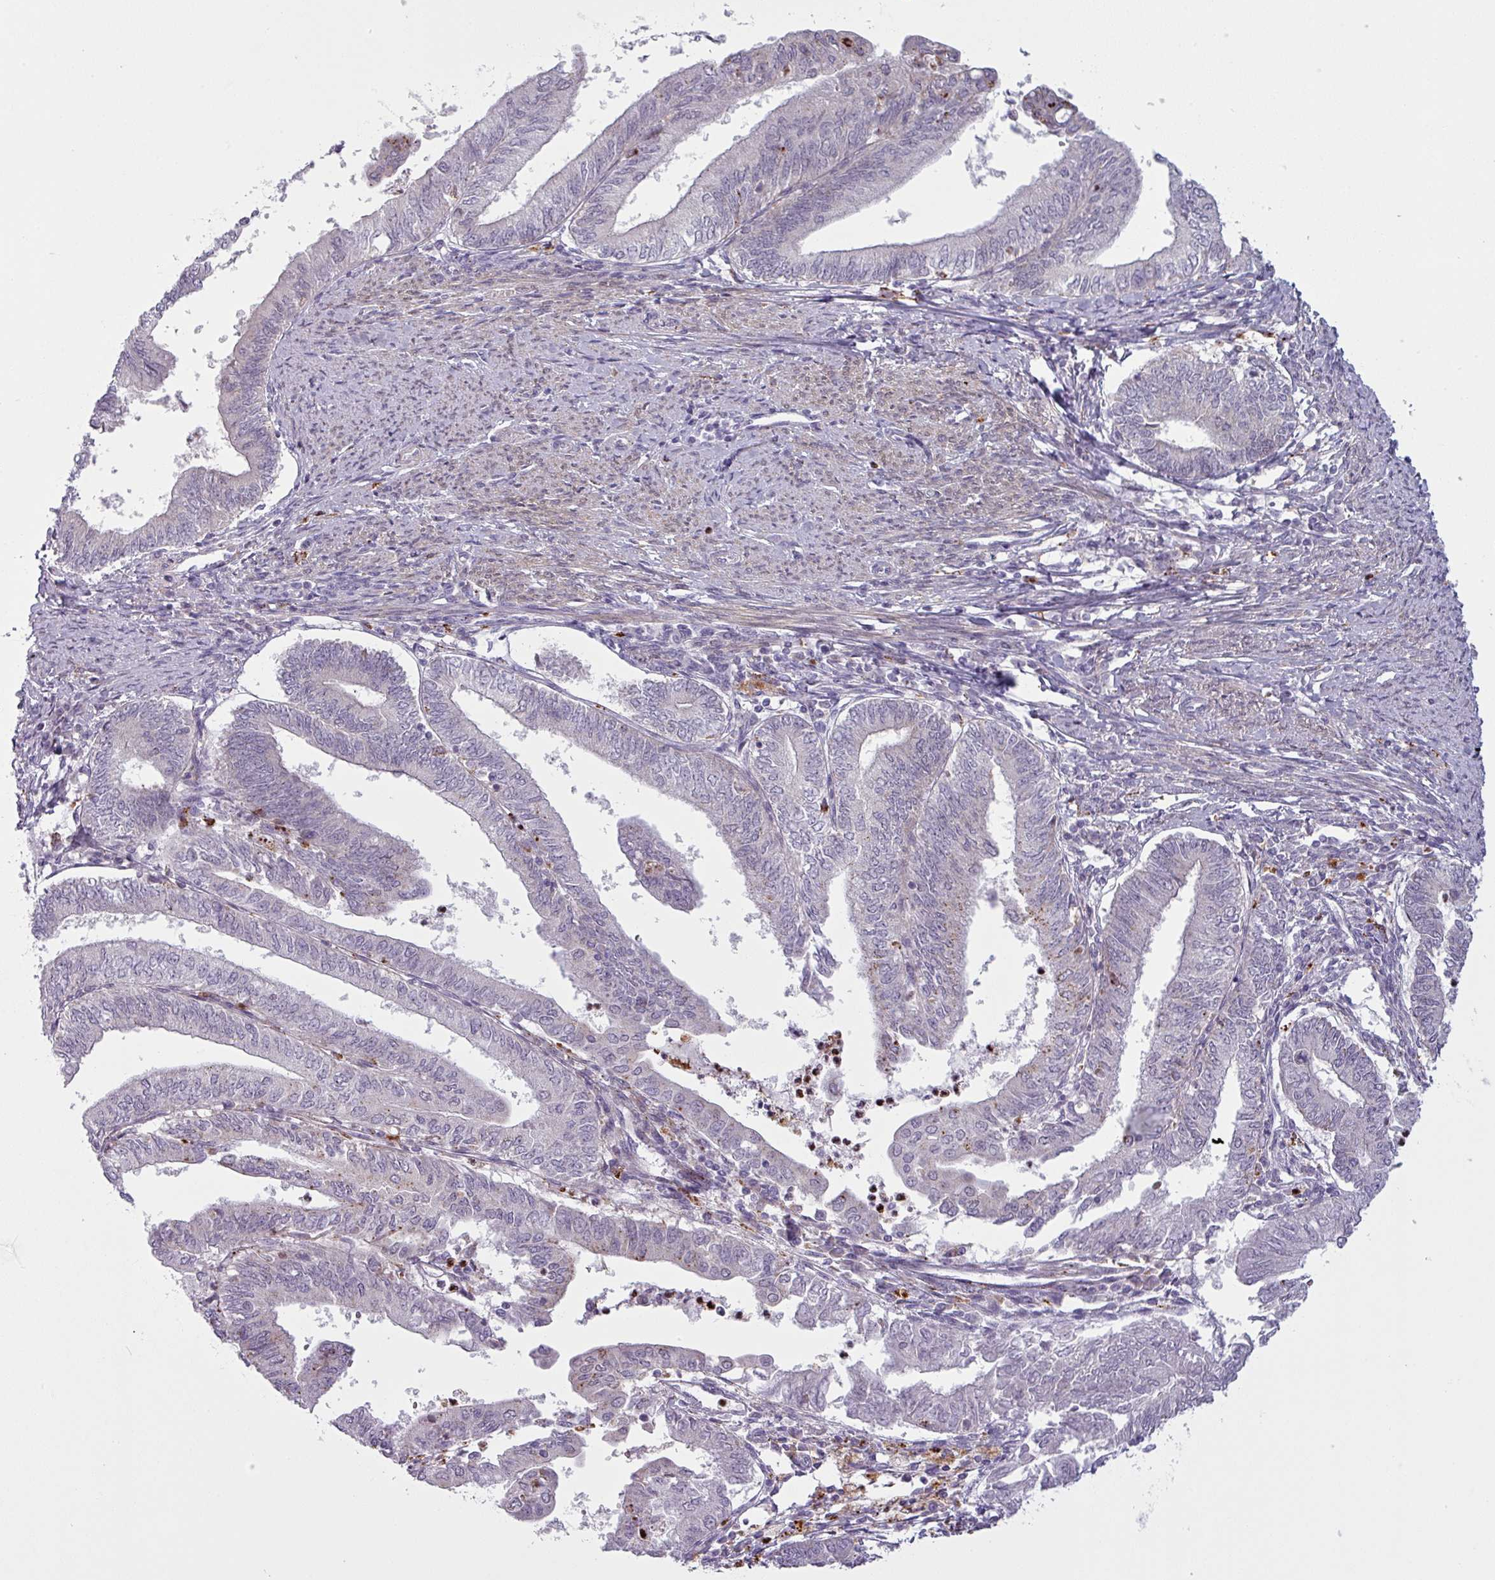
{"staining": {"intensity": "negative", "quantity": "none", "location": "none"}, "tissue": "endometrial cancer", "cell_type": "Tumor cells", "image_type": "cancer", "snomed": [{"axis": "morphology", "description": "Adenocarcinoma, NOS"}, {"axis": "topography", "description": "Endometrium"}], "caption": "An immunohistochemistry image of adenocarcinoma (endometrial) is shown. There is no staining in tumor cells of adenocarcinoma (endometrial).", "gene": "MAP7D2", "patient": {"sex": "female", "age": 66}}